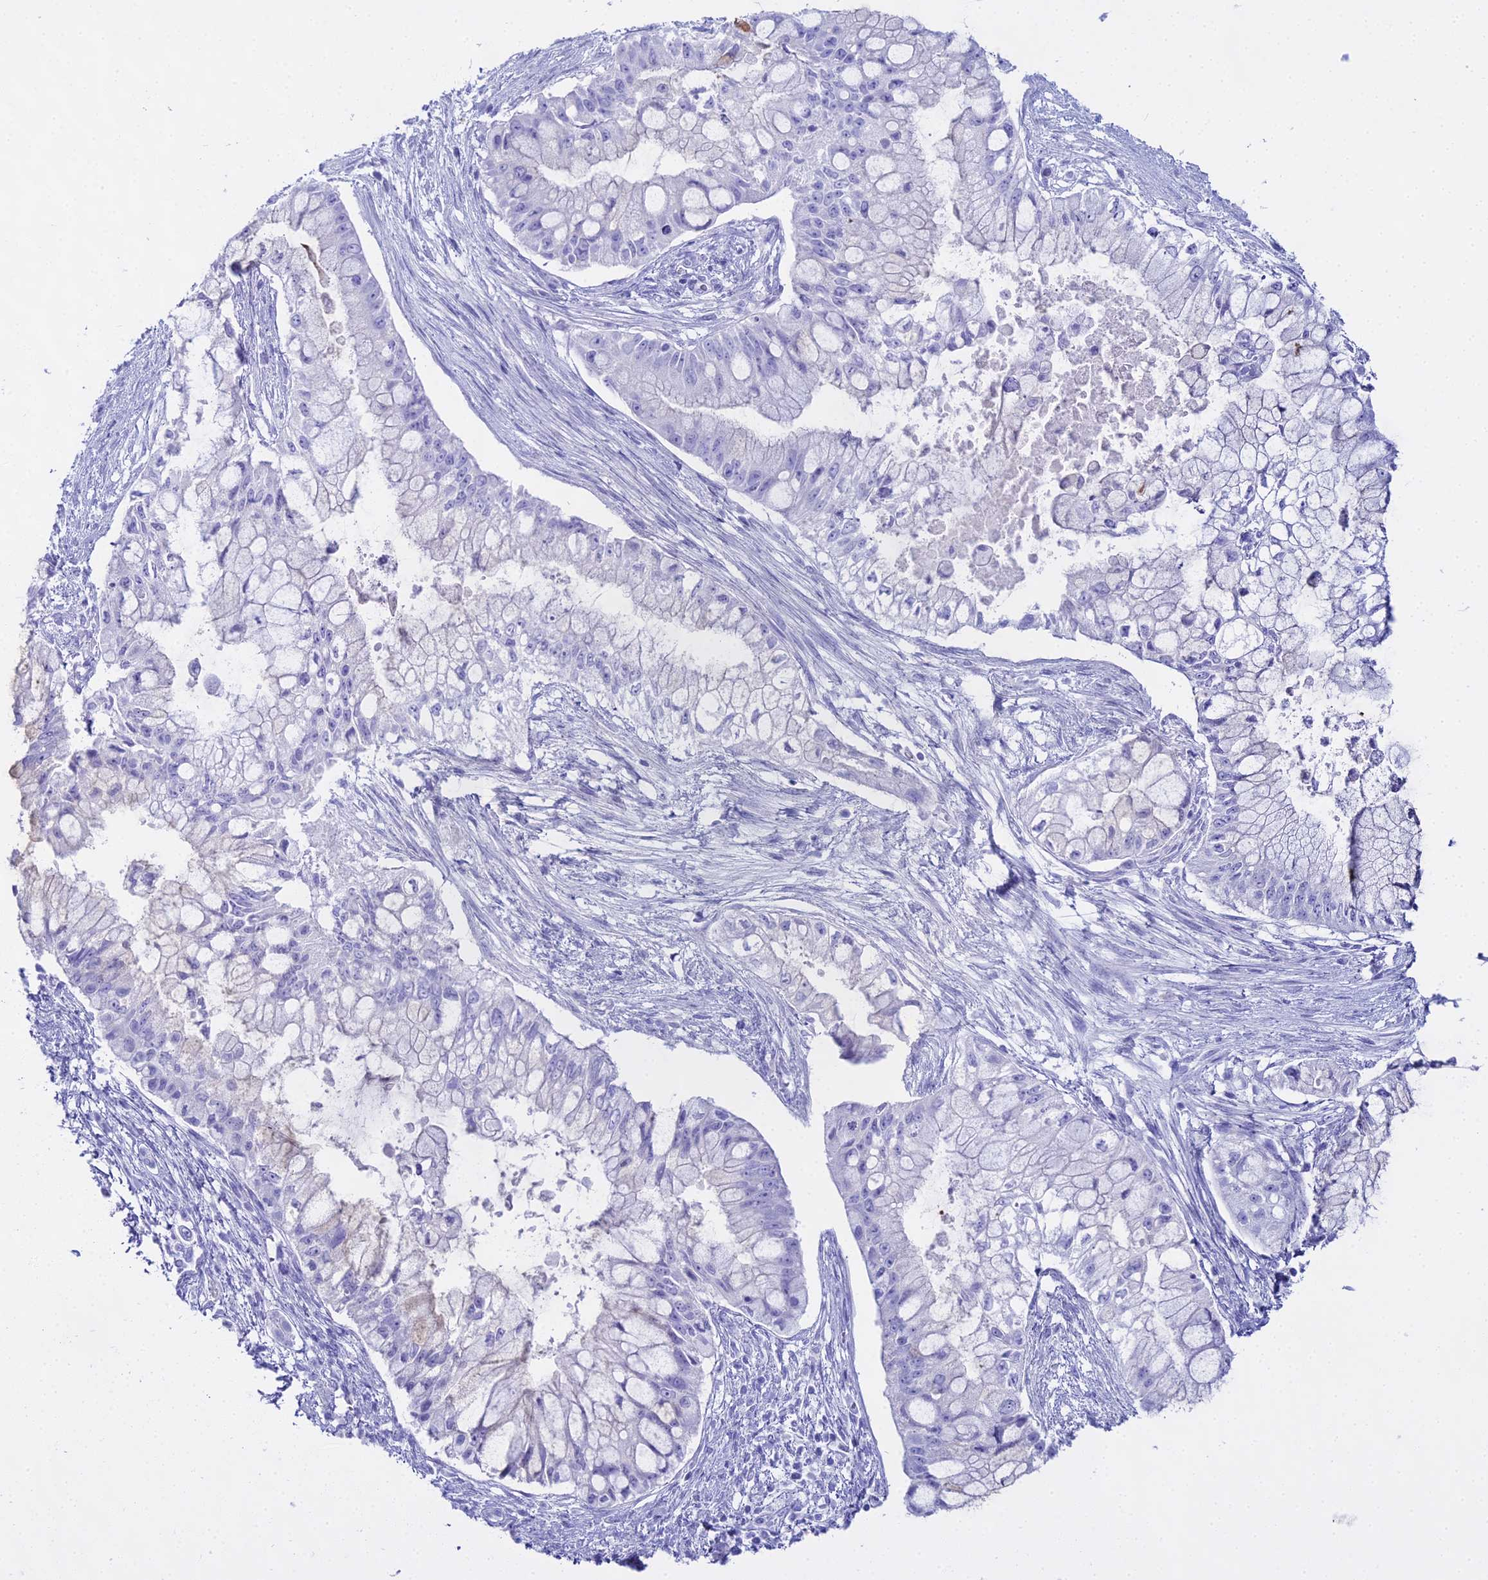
{"staining": {"intensity": "negative", "quantity": "none", "location": "none"}, "tissue": "pancreatic cancer", "cell_type": "Tumor cells", "image_type": "cancer", "snomed": [{"axis": "morphology", "description": "Adenocarcinoma, NOS"}, {"axis": "topography", "description": "Pancreas"}], "caption": "The photomicrograph reveals no staining of tumor cells in pancreatic cancer (adenocarcinoma). (DAB (3,3'-diaminobenzidine) immunohistochemistry (IHC) visualized using brightfield microscopy, high magnification).", "gene": "CGB2", "patient": {"sex": "male", "age": 48}}